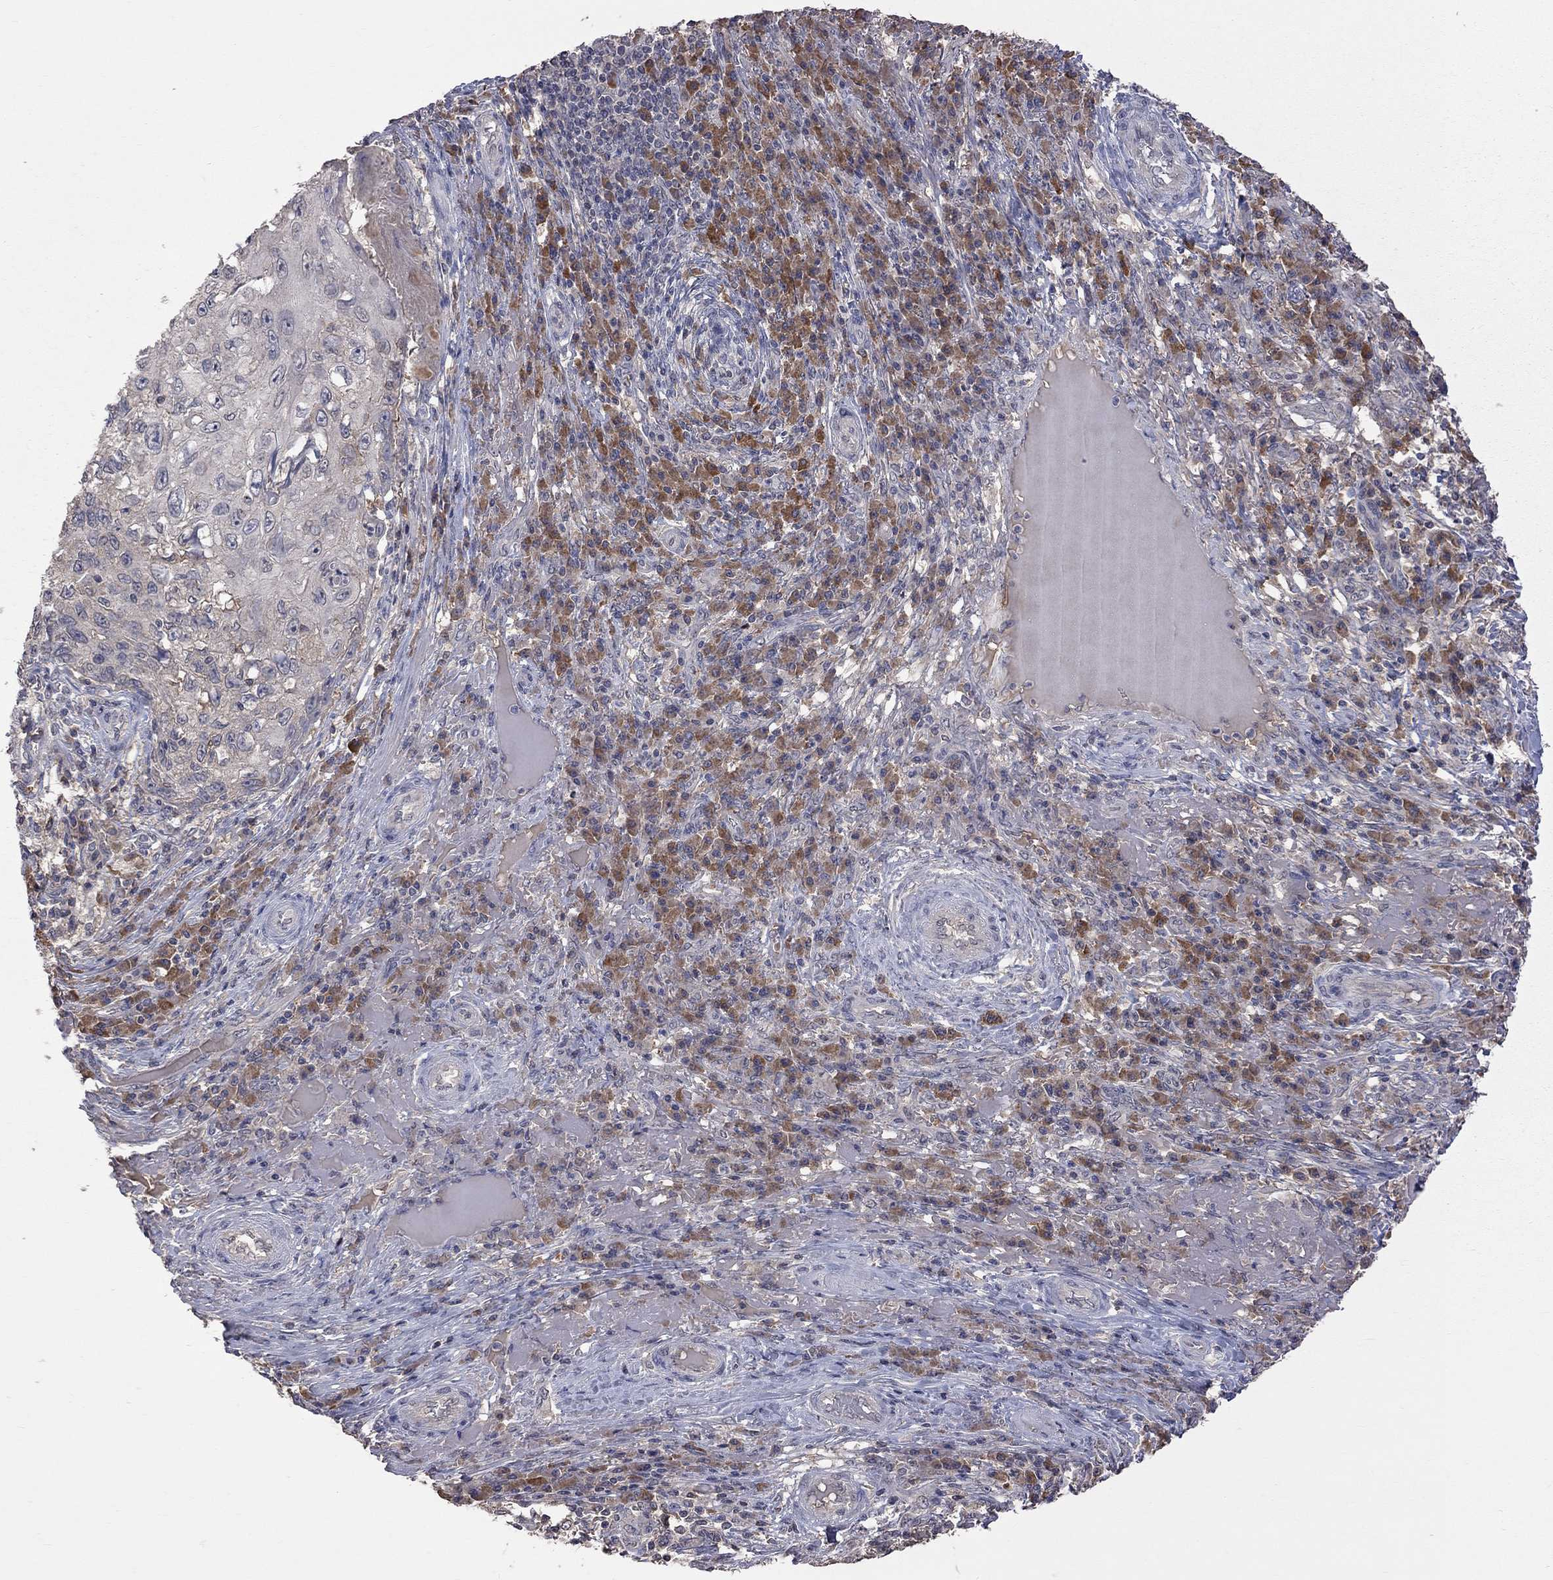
{"staining": {"intensity": "negative", "quantity": "none", "location": "none"}, "tissue": "skin cancer", "cell_type": "Tumor cells", "image_type": "cancer", "snomed": [{"axis": "morphology", "description": "Squamous cell carcinoma, NOS"}, {"axis": "topography", "description": "Skin"}], "caption": "This photomicrograph is of skin squamous cell carcinoma stained with immunohistochemistry (IHC) to label a protein in brown with the nuclei are counter-stained blue. There is no expression in tumor cells. (IHC, brightfield microscopy, high magnification).", "gene": "HTR6", "patient": {"sex": "male", "age": 92}}